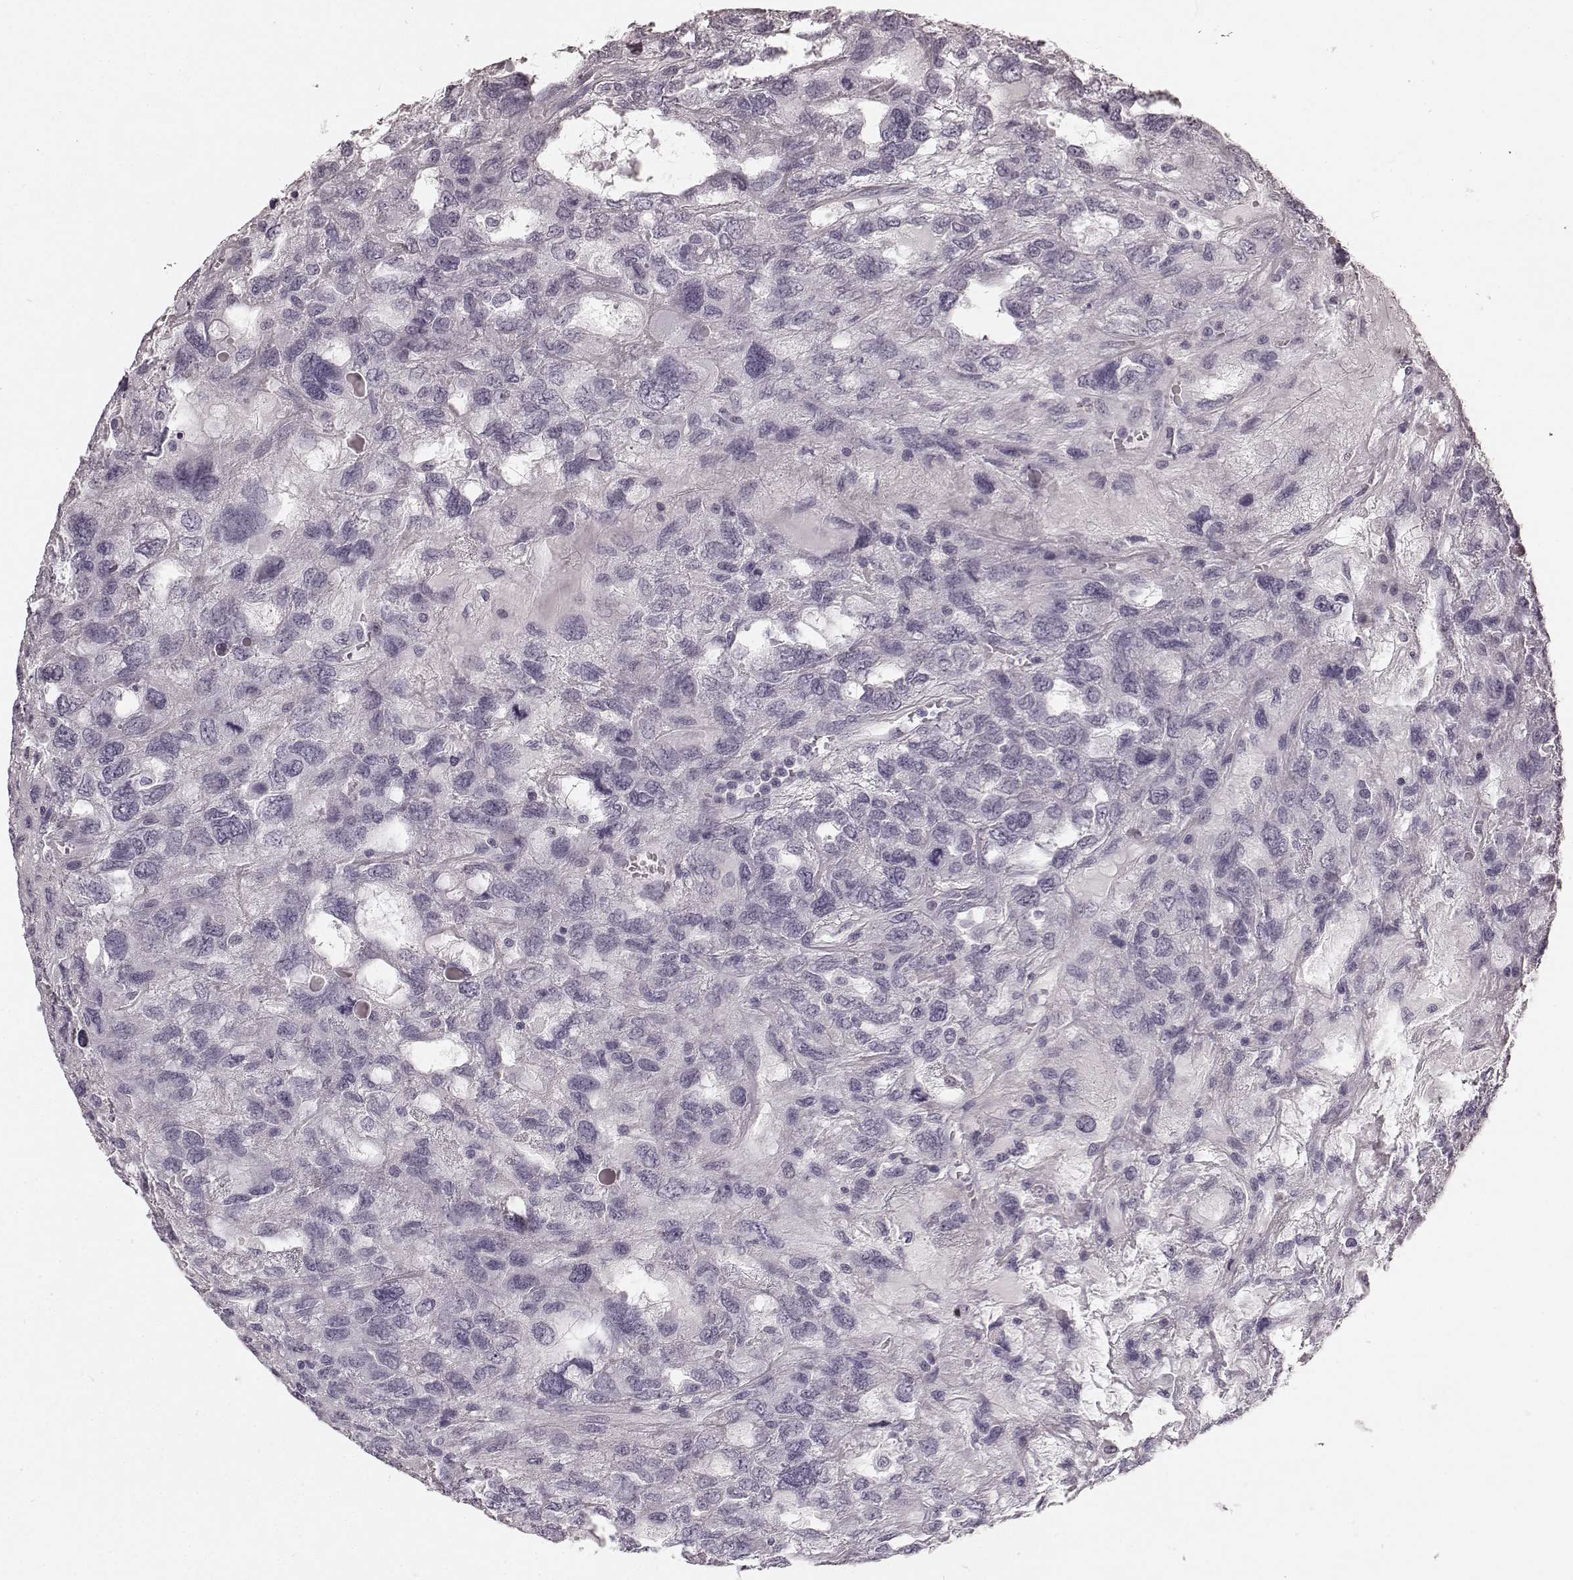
{"staining": {"intensity": "negative", "quantity": "none", "location": "none"}, "tissue": "testis cancer", "cell_type": "Tumor cells", "image_type": "cancer", "snomed": [{"axis": "morphology", "description": "Seminoma, NOS"}, {"axis": "topography", "description": "Testis"}], "caption": "A micrograph of testis cancer stained for a protein reveals no brown staining in tumor cells.", "gene": "TMPRSS15", "patient": {"sex": "male", "age": 52}}